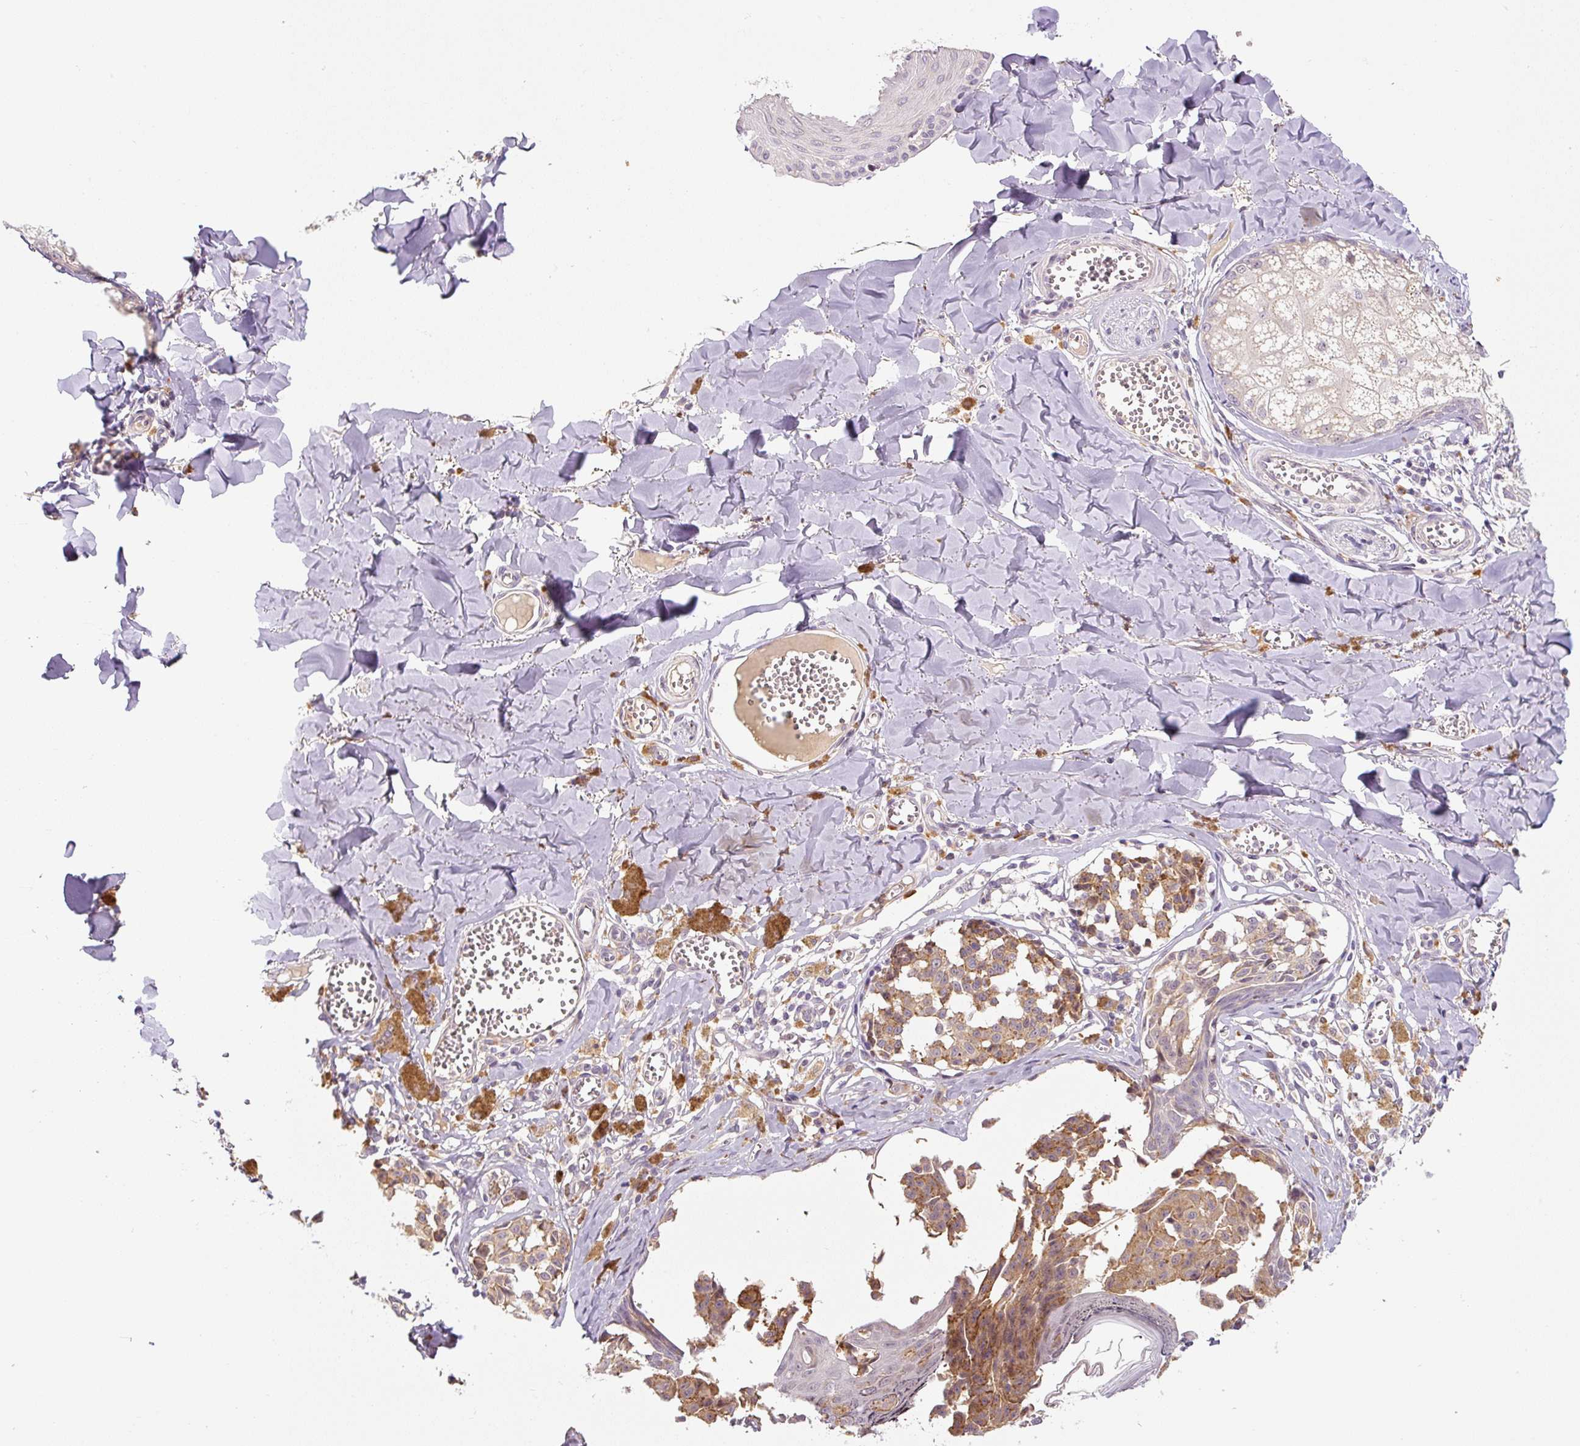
{"staining": {"intensity": "weak", "quantity": ">75%", "location": "cytoplasmic/membranous"}, "tissue": "melanoma", "cell_type": "Tumor cells", "image_type": "cancer", "snomed": [{"axis": "morphology", "description": "Malignant melanoma, NOS"}, {"axis": "topography", "description": "Skin"}], "caption": "Malignant melanoma was stained to show a protein in brown. There is low levels of weak cytoplasmic/membranous staining in about >75% of tumor cells.", "gene": "PRKAA2", "patient": {"sex": "female", "age": 43}}